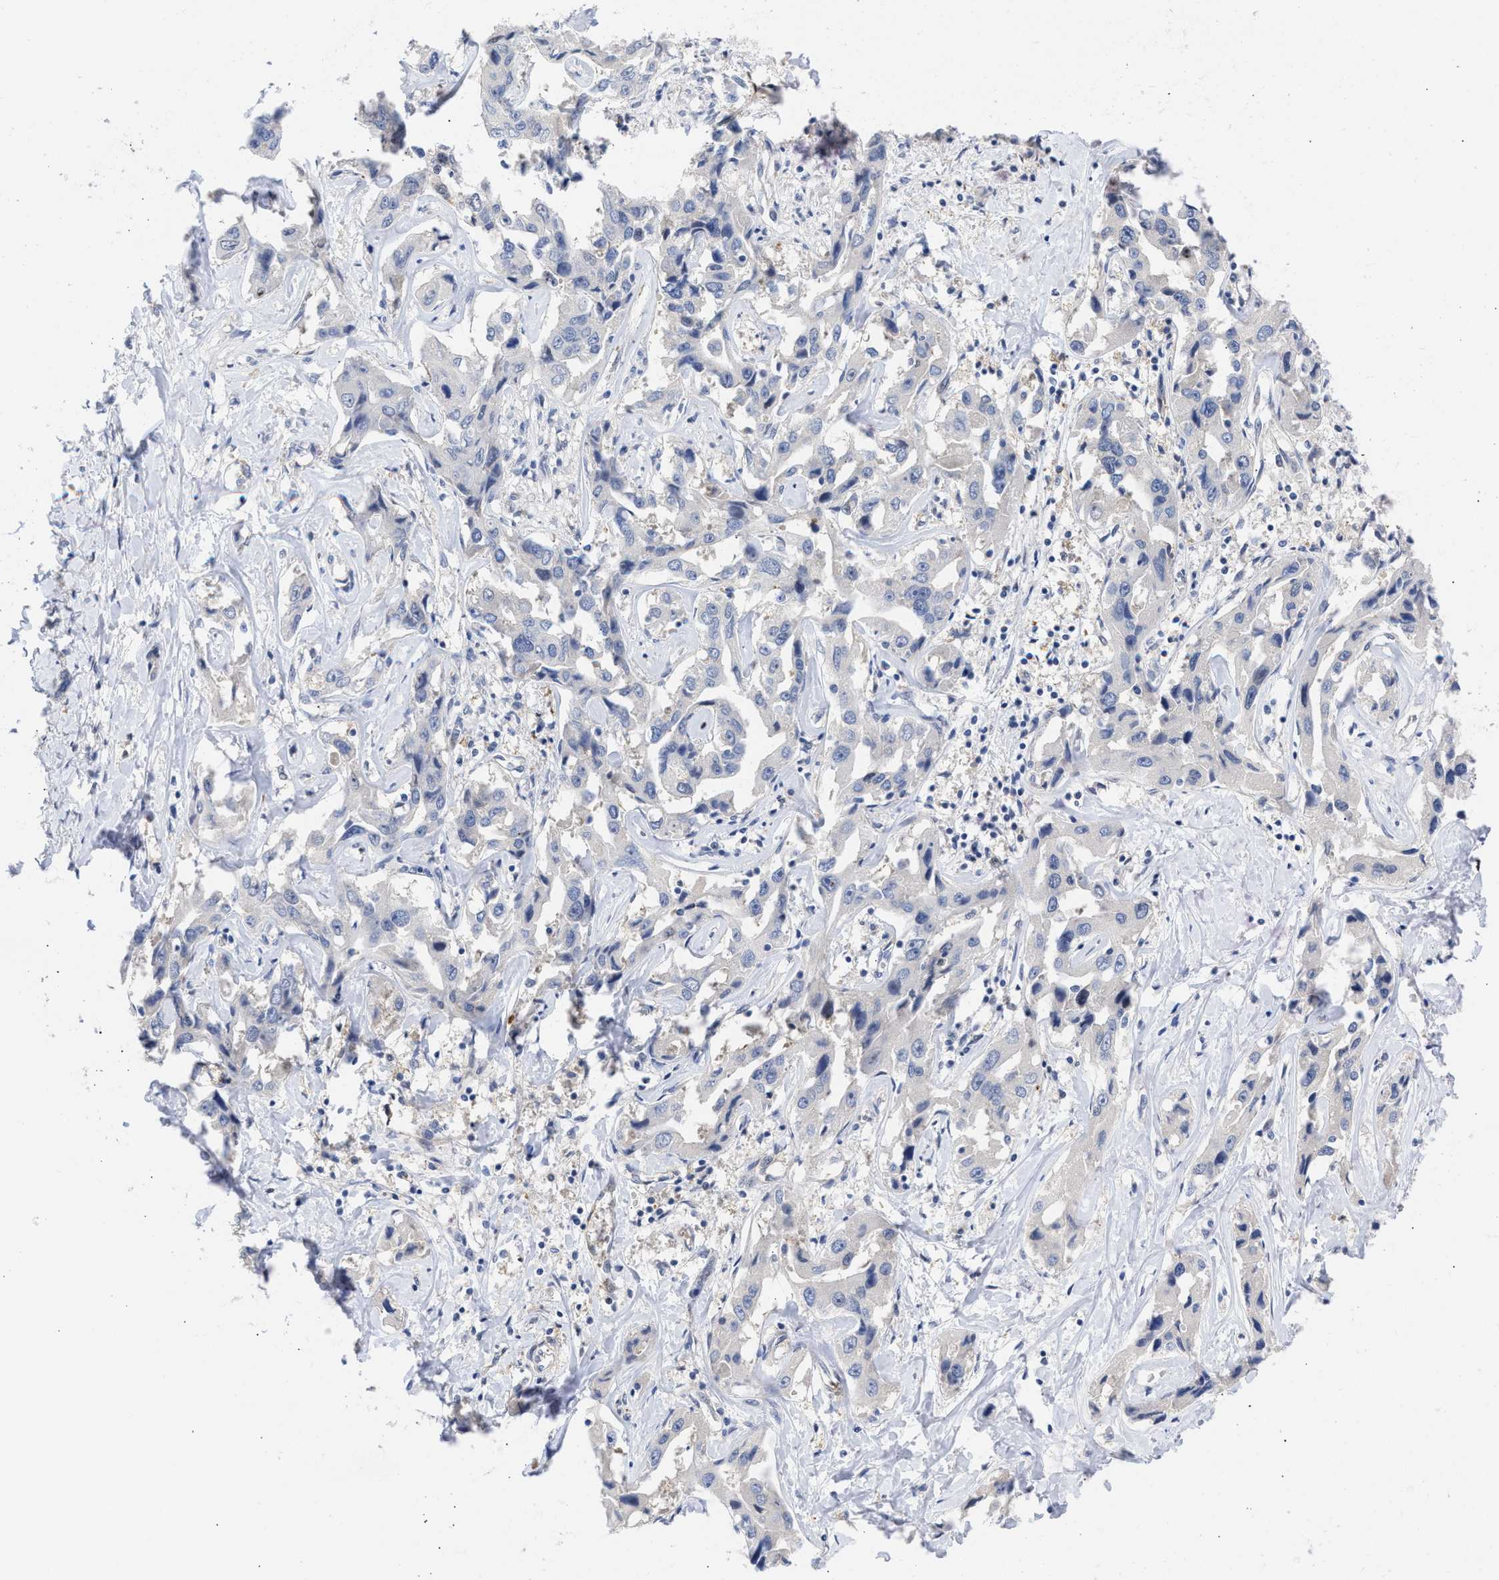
{"staining": {"intensity": "negative", "quantity": "none", "location": "none"}, "tissue": "liver cancer", "cell_type": "Tumor cells", "image_type": "cancer", "snomed": [{"axis": "morphology", "description": "Cholangiocarcinoma"}, {"axis": "topography", "description": "Liver"}], "caption": "There is no significant expression in tumor cells of liver cancer (cholangiocarcinoma). (DAB (3,3'-diaminobenzidine) IHC with hematoxylin counter stain).", "gene": "THRA", "patient": {"sex": "male", "age": 59}}